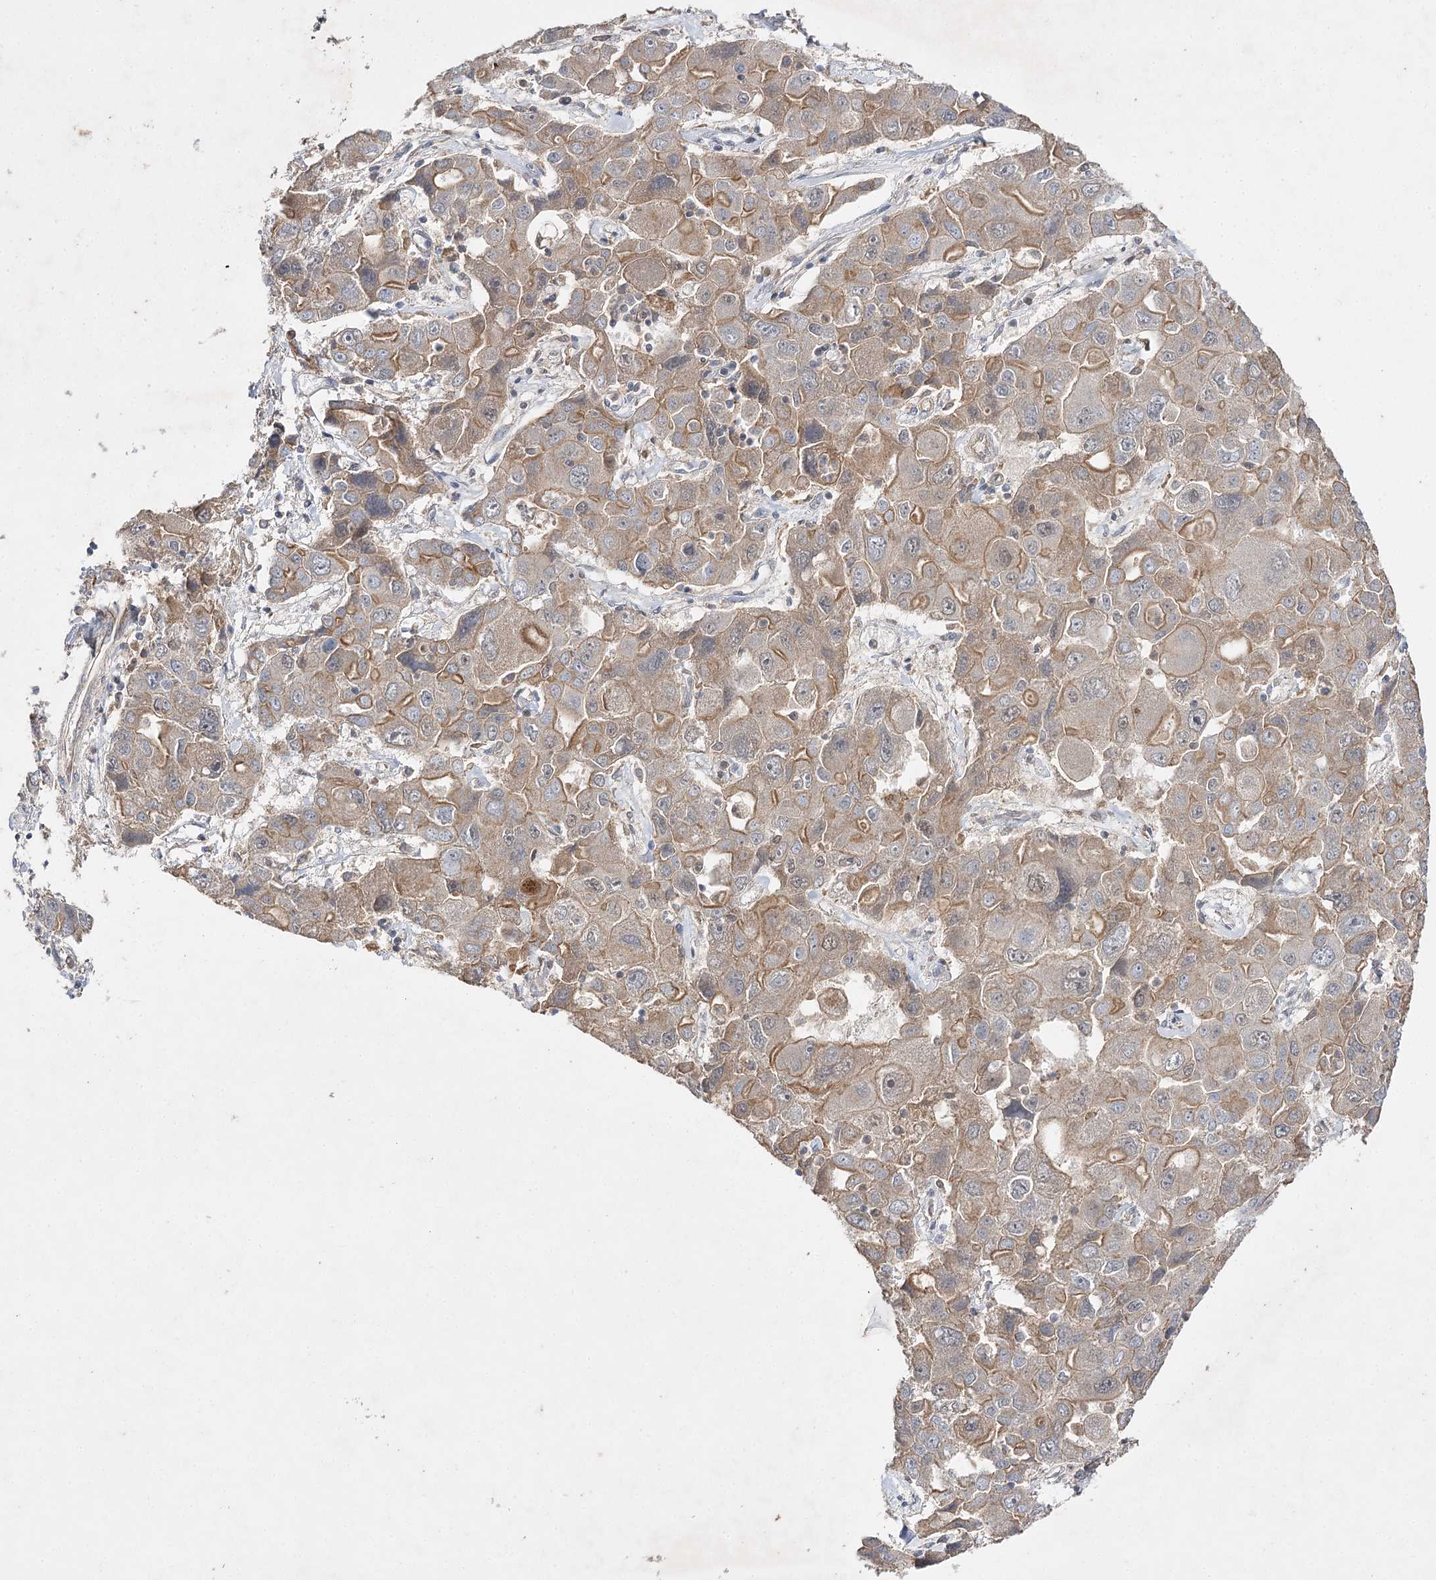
{"staining": {"intensity": "moderate", "quantity": "25%-75%", "location": "cytoplasmic/membranous"}, "tissue": "liver cancer", "cell_type": "Tumor cells", "image_type": "cancer", "snomed": [{"axis": "morphology", "description": "Cholangiocarcinoma"}, {"axis": "topography", "description": "Liver"}], "caption": "An image of liver cholangiocarcinoma stained for a protein shows moderate cytoplasmic/membranous brown staining in tumor cells.", "gene": "BCR", "patient": {"sex": "male", "age": 67}}